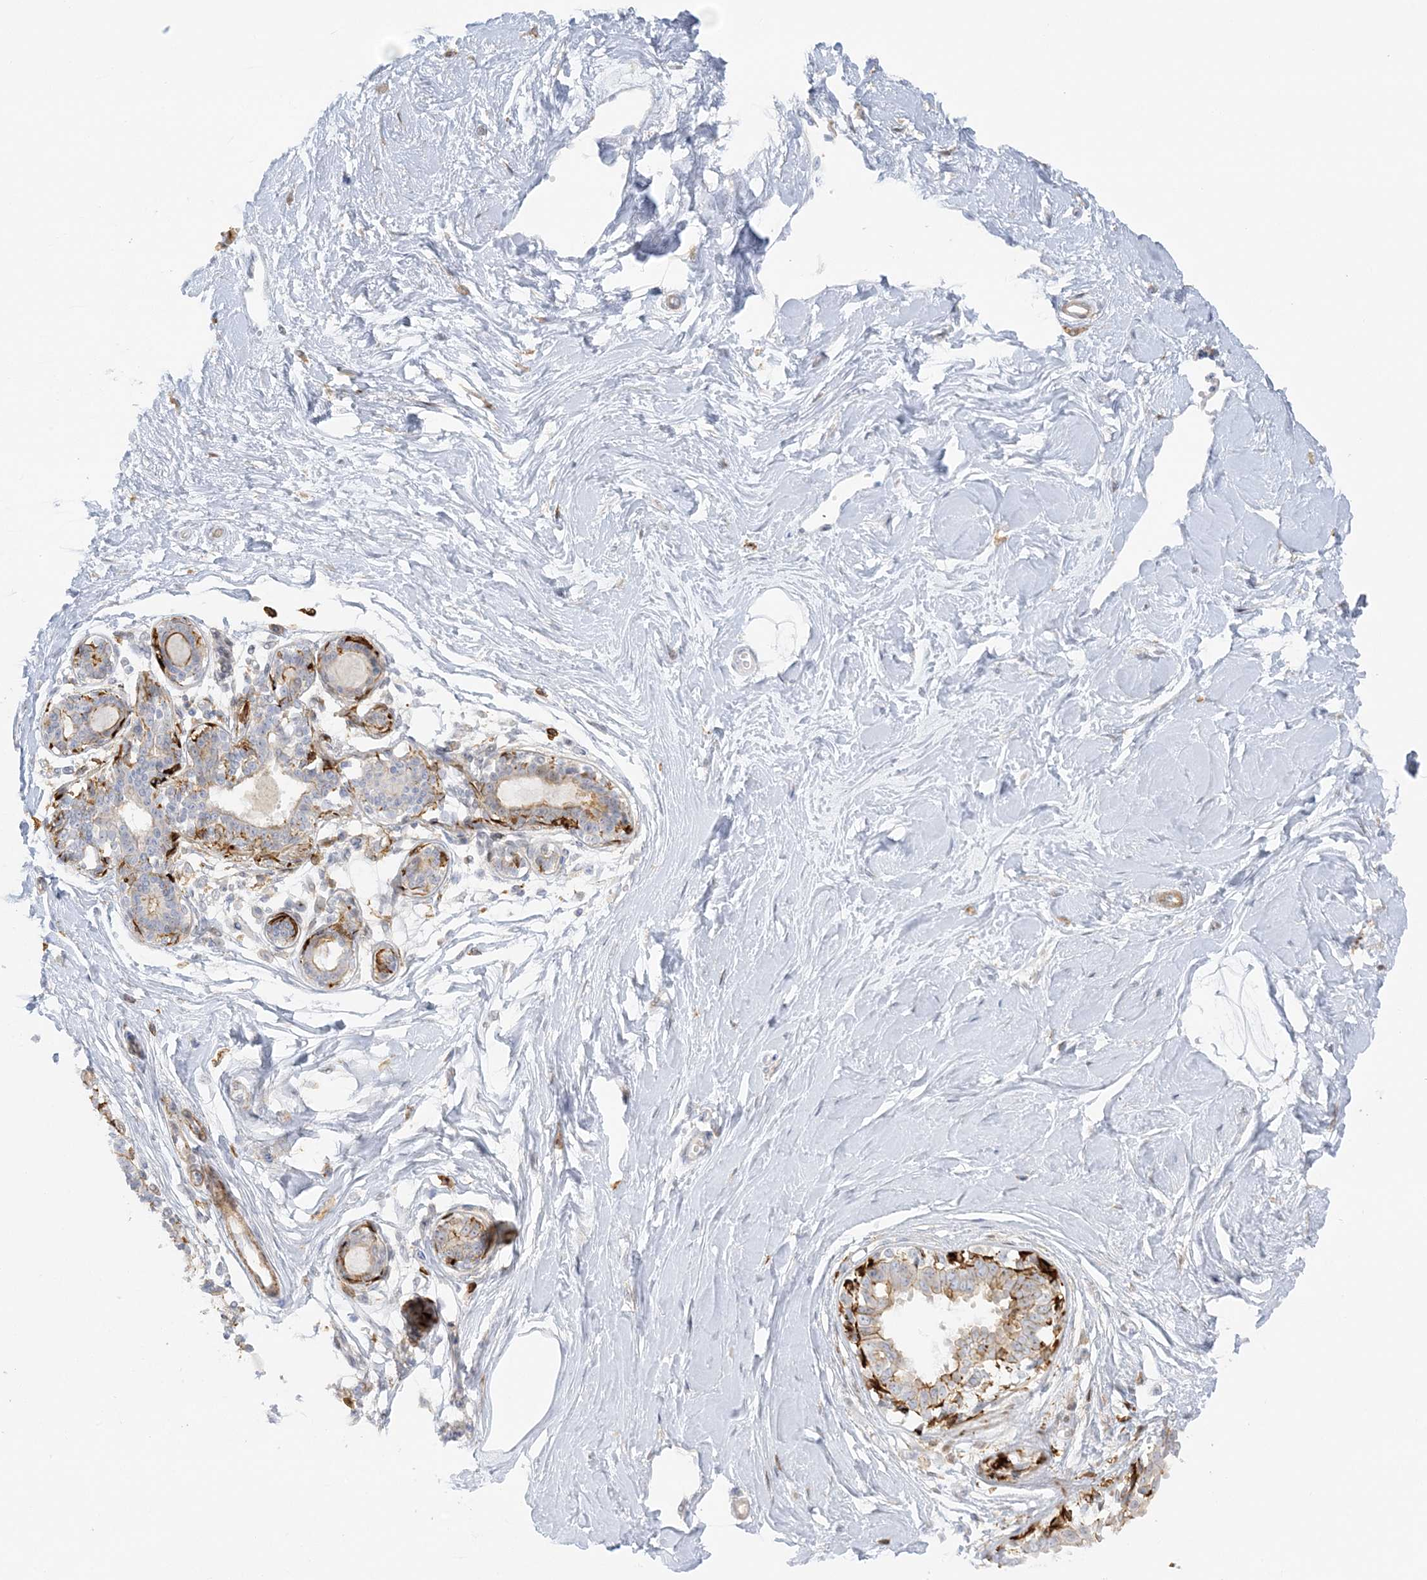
{"staining": {"intensity": "negative", "quantity": "none", "location": "none"}, "tissue": "breast", "cell_type": "Adipocytes", "image_type": "normal", "snomed": [{"axis": "morphology", "description": "Normal tissue, NOS"}, {"axis": "topography", "description": "Breast"}], "caption": "This is an IHC micrograph of normal human breast. There is no expression in adipocytes.", "gene": "ICMT", "patient": {"sex": "female", "age": 45}}